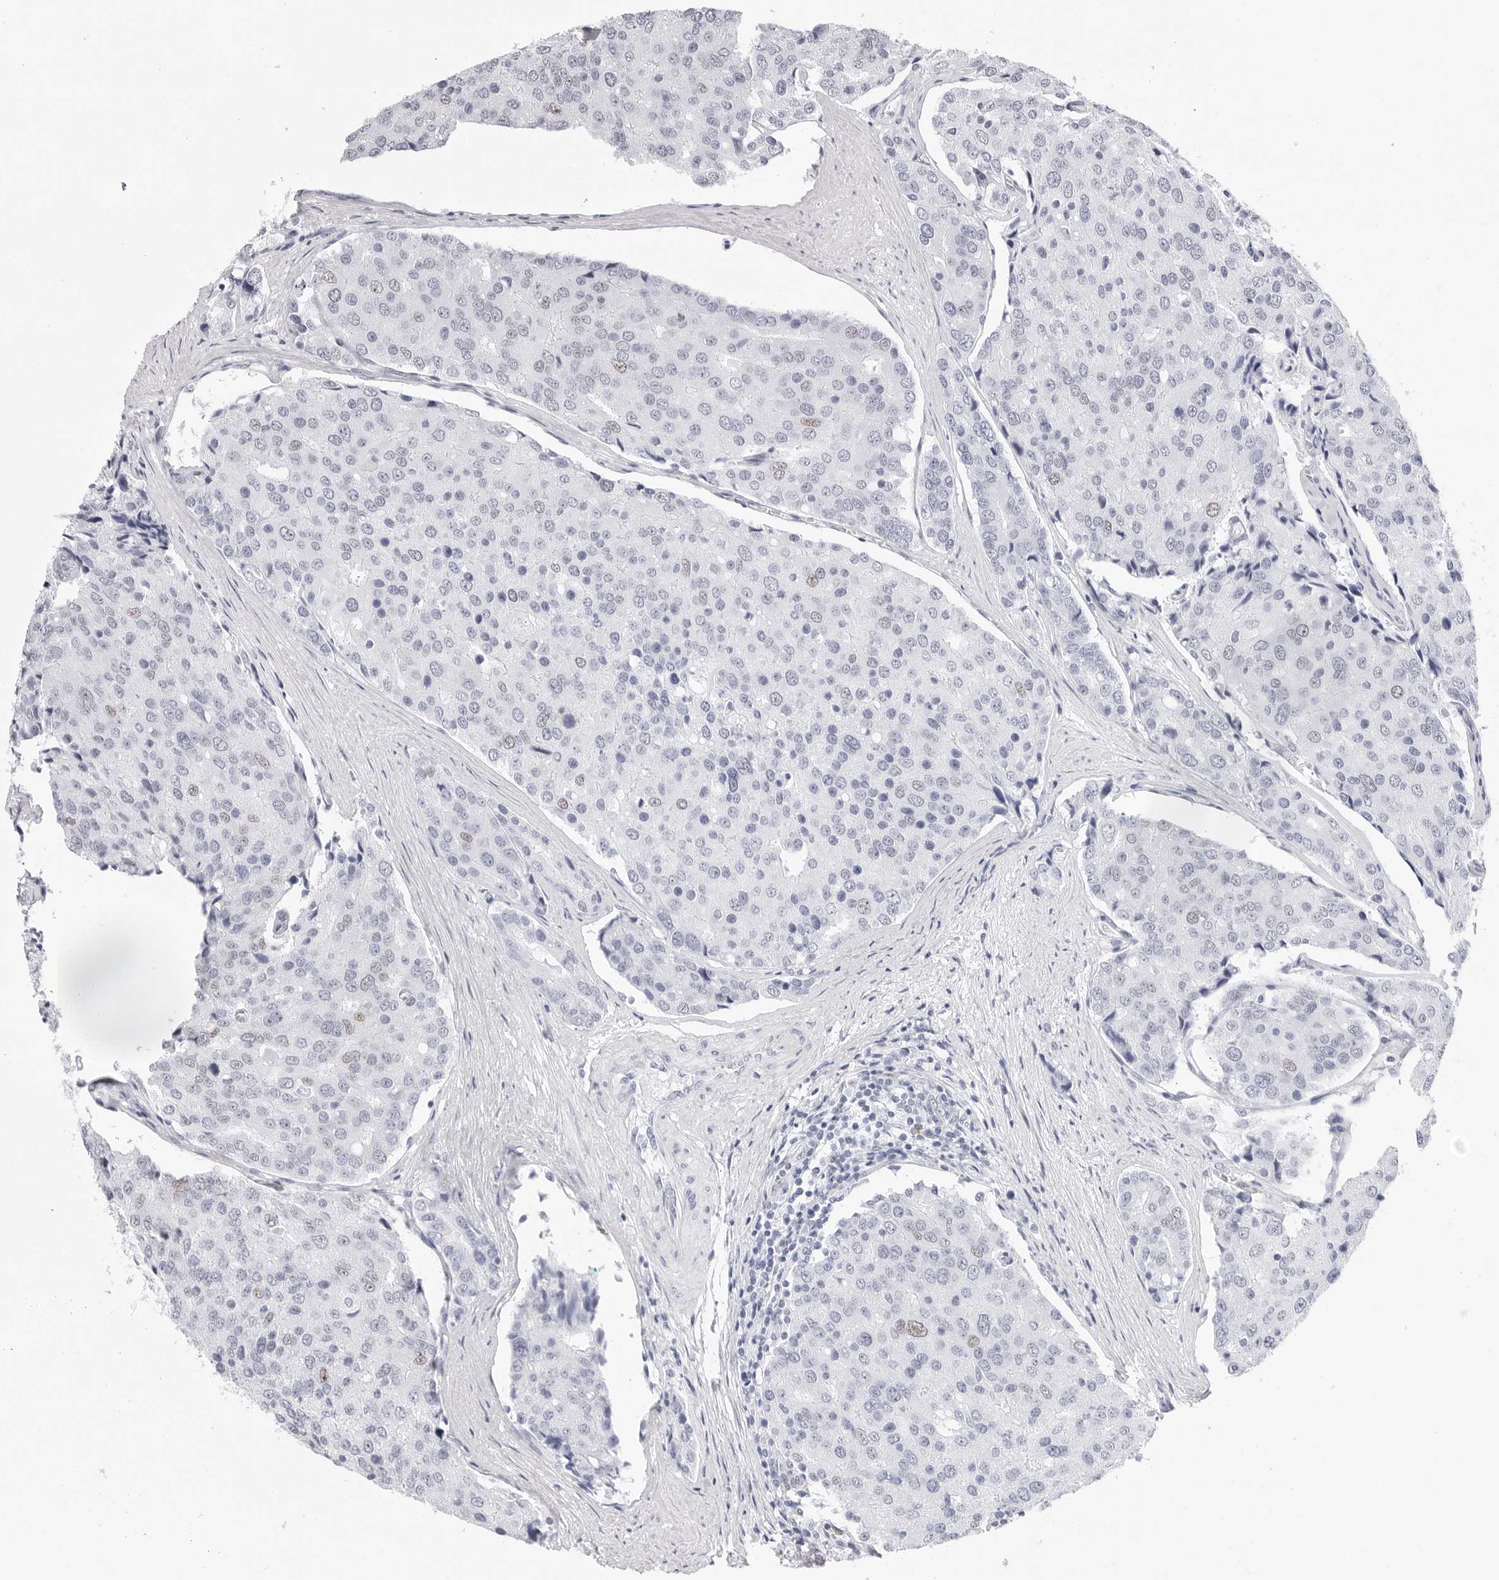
{"staining": {"intensity": "negative", "quantity": "none", "location": "none"}, "tissue": "prostate cancer", "cell_type": "Tumor cells", "image_type": "cancer", "snomed": [{"axis": "morphology", "description": "Adenocarcinoma, High grade"}, {"axis": "topography", "description": "Prostate"}], "caption": "Histopathology image shows no significant protein positivity in tumor cells of prostate cancer.", "gene": "NASP", "patient": {"sex": "male", "age": 50}}